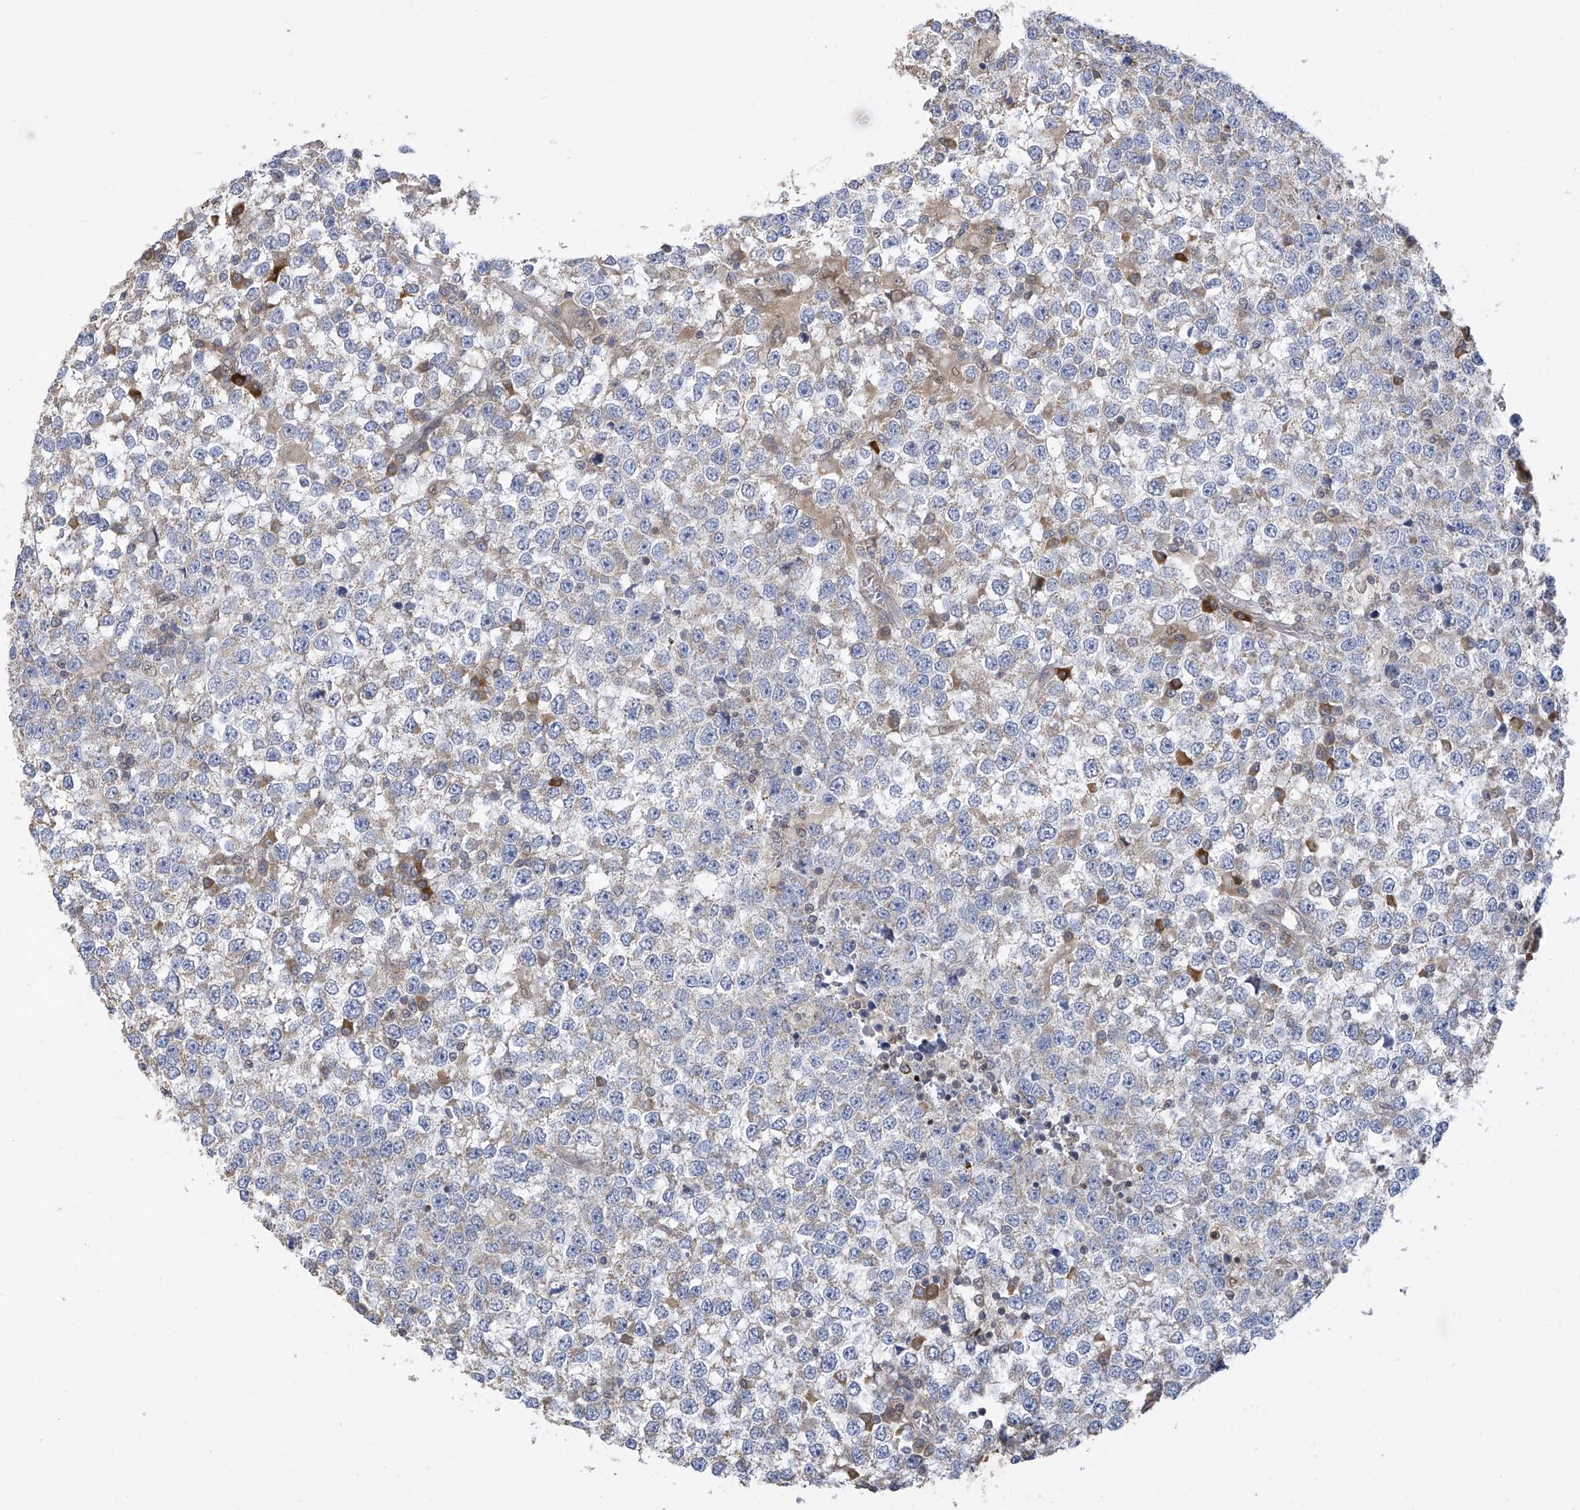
{"staining": {"intensity": "negative", "quantity": "none", "location": "none"}, "tissue": "testis cancer", "cell_type": "Tumor cells", "image_type": "cancer", "snomed": [{"axis": "morphology", "description": "Seminoma, NOS"}, {"axis": "topography", "description": "Testis"}], "caption": "Tumor cells are negative for protein expression in human testis cancer.", "gene": "SLCO4A1", "patient": {"sex": "male", "age": 65}}